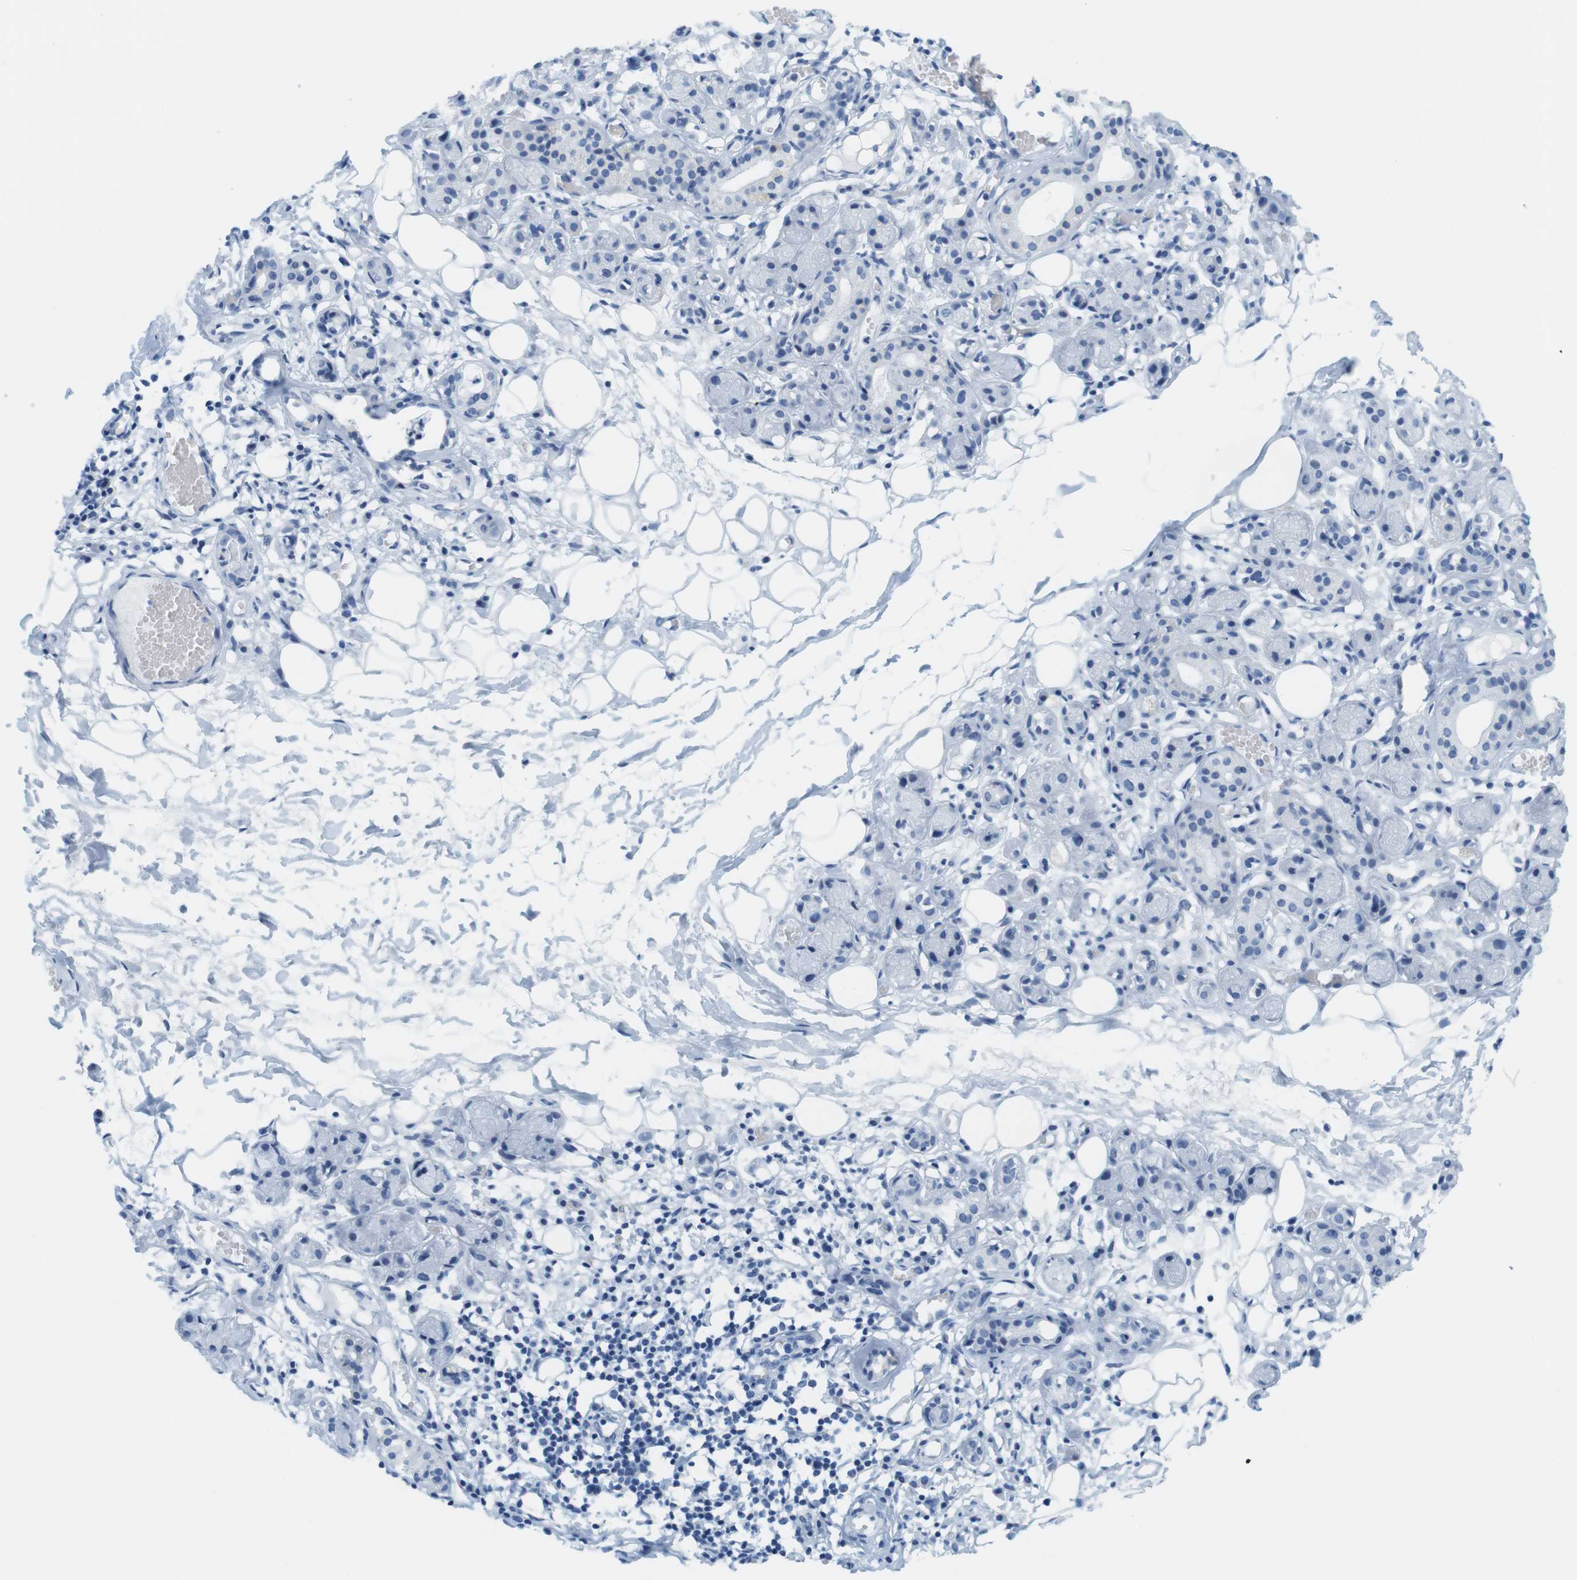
{"staining": {"intensity": "negative", "quantity": "none", "location": "none"}, "tissue": "adipose tissue", "cell_type": "Adipocytes", "image_type": "normal", "snomed": [{"axis": "morphology", "description": "Normal tissue, NOS"}, {"axis": "morphology", "description": "Inflammation, NOS"}, {"axis": "topography", "description": "Vascular tissue"}, {"axis": "topography", "description": "Salivary gland"}], "caption": "DAB (3,3'-diaminobenzidine) immunohistochemical staining of benign adipose tissue exhibits no significant staining in adipocytes.", "gene": "TNNT2", "patient": {"sex": "female", "age": 75}}